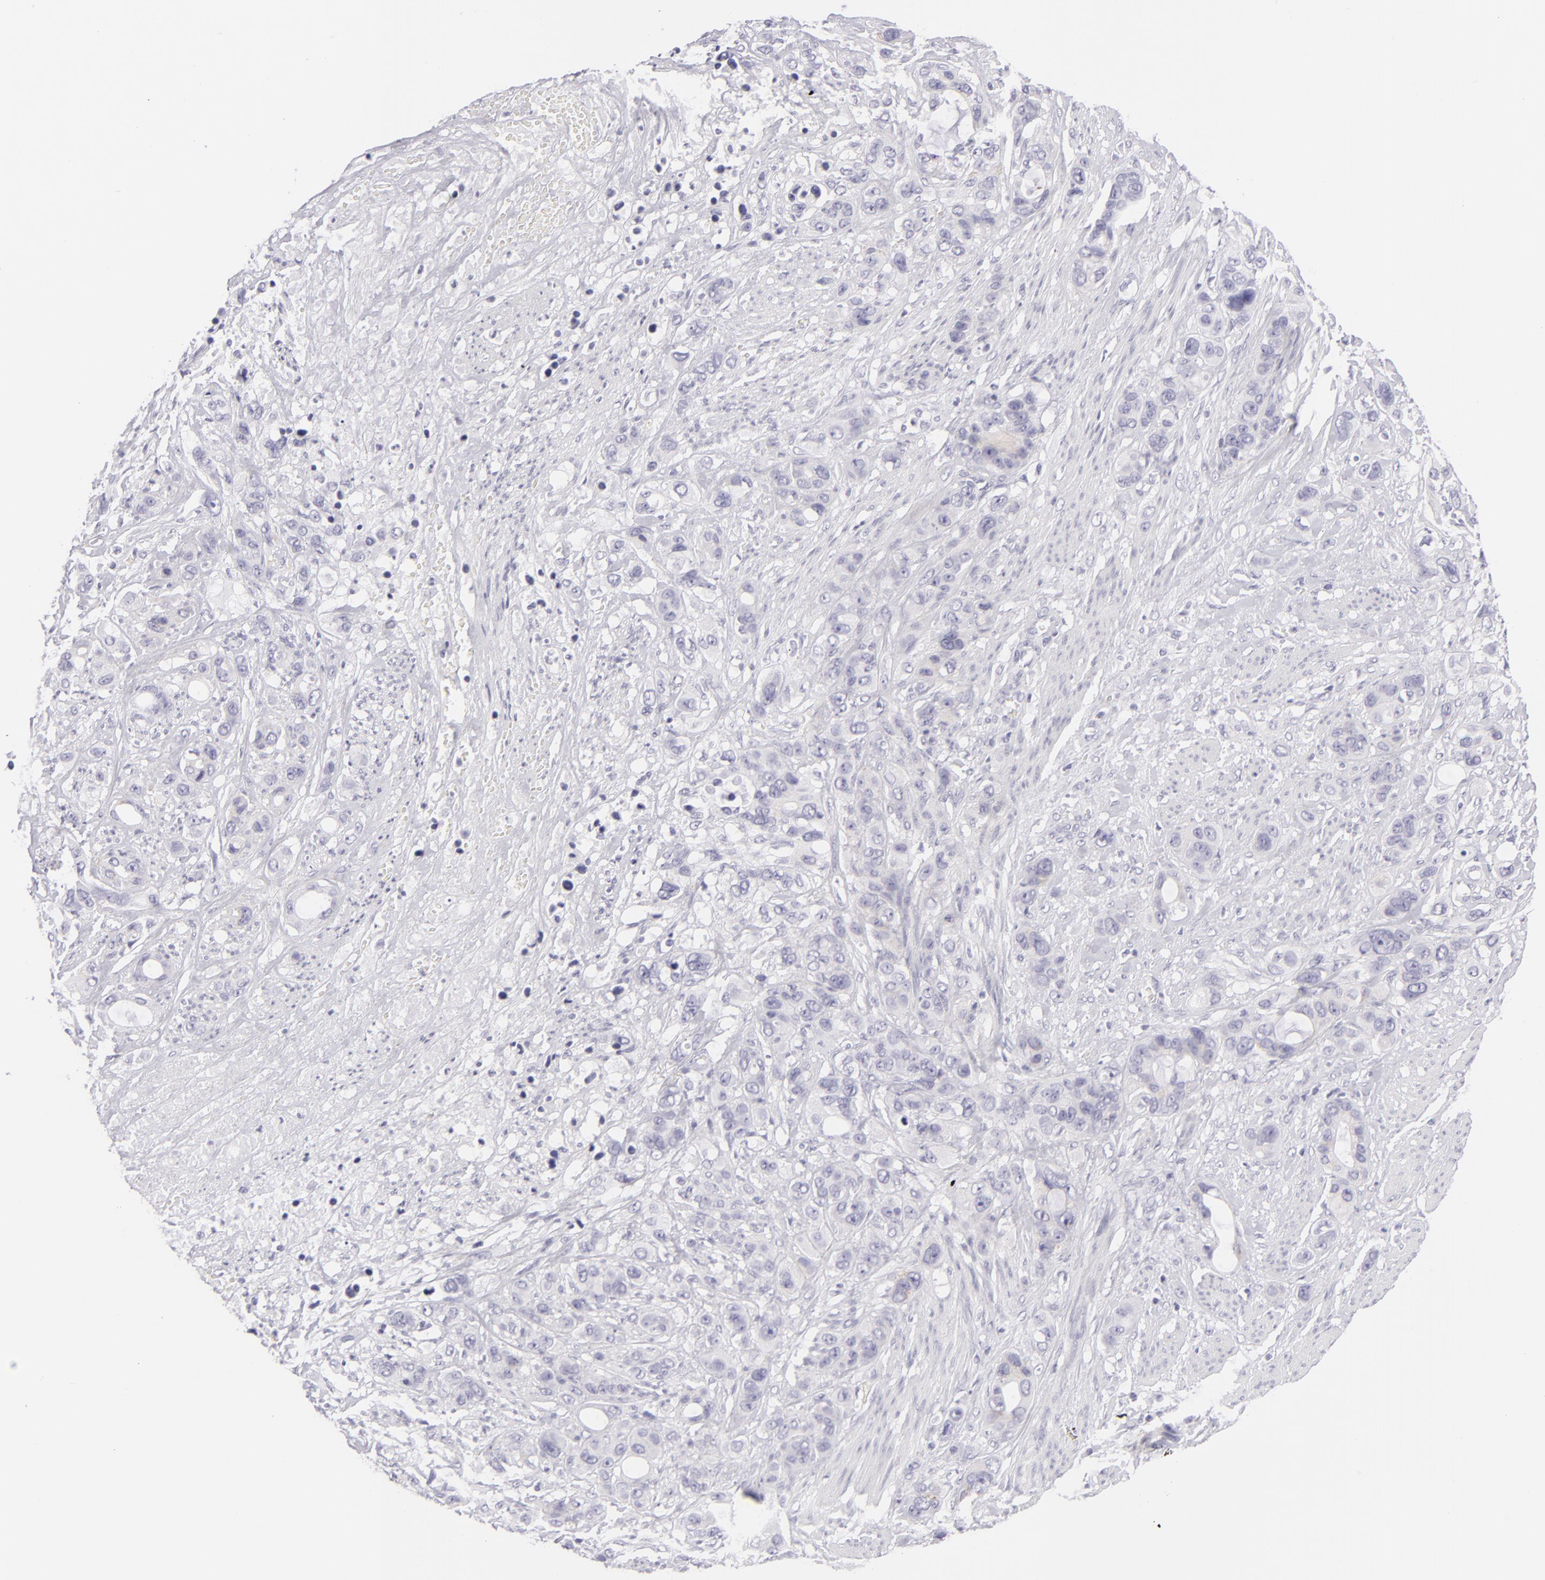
{"staining": {"intensity": "negative", "quantity": "none", "location": "none"}, "tissue": "stomach cancer", "cell_type": "Tumor cells", "image_type": "cancer", "snomed": [{"axis": "morphology", "description": "Adenocarcinoma, NOS"}, {"axis": "topography", "description": "Stomach, upper"}], "caption": "There is no significant expression in tumor cells of stomach cancer (adenocarcinoma).", "gene": "DLG4", "patient": {"sex": "male", "age": 47}}